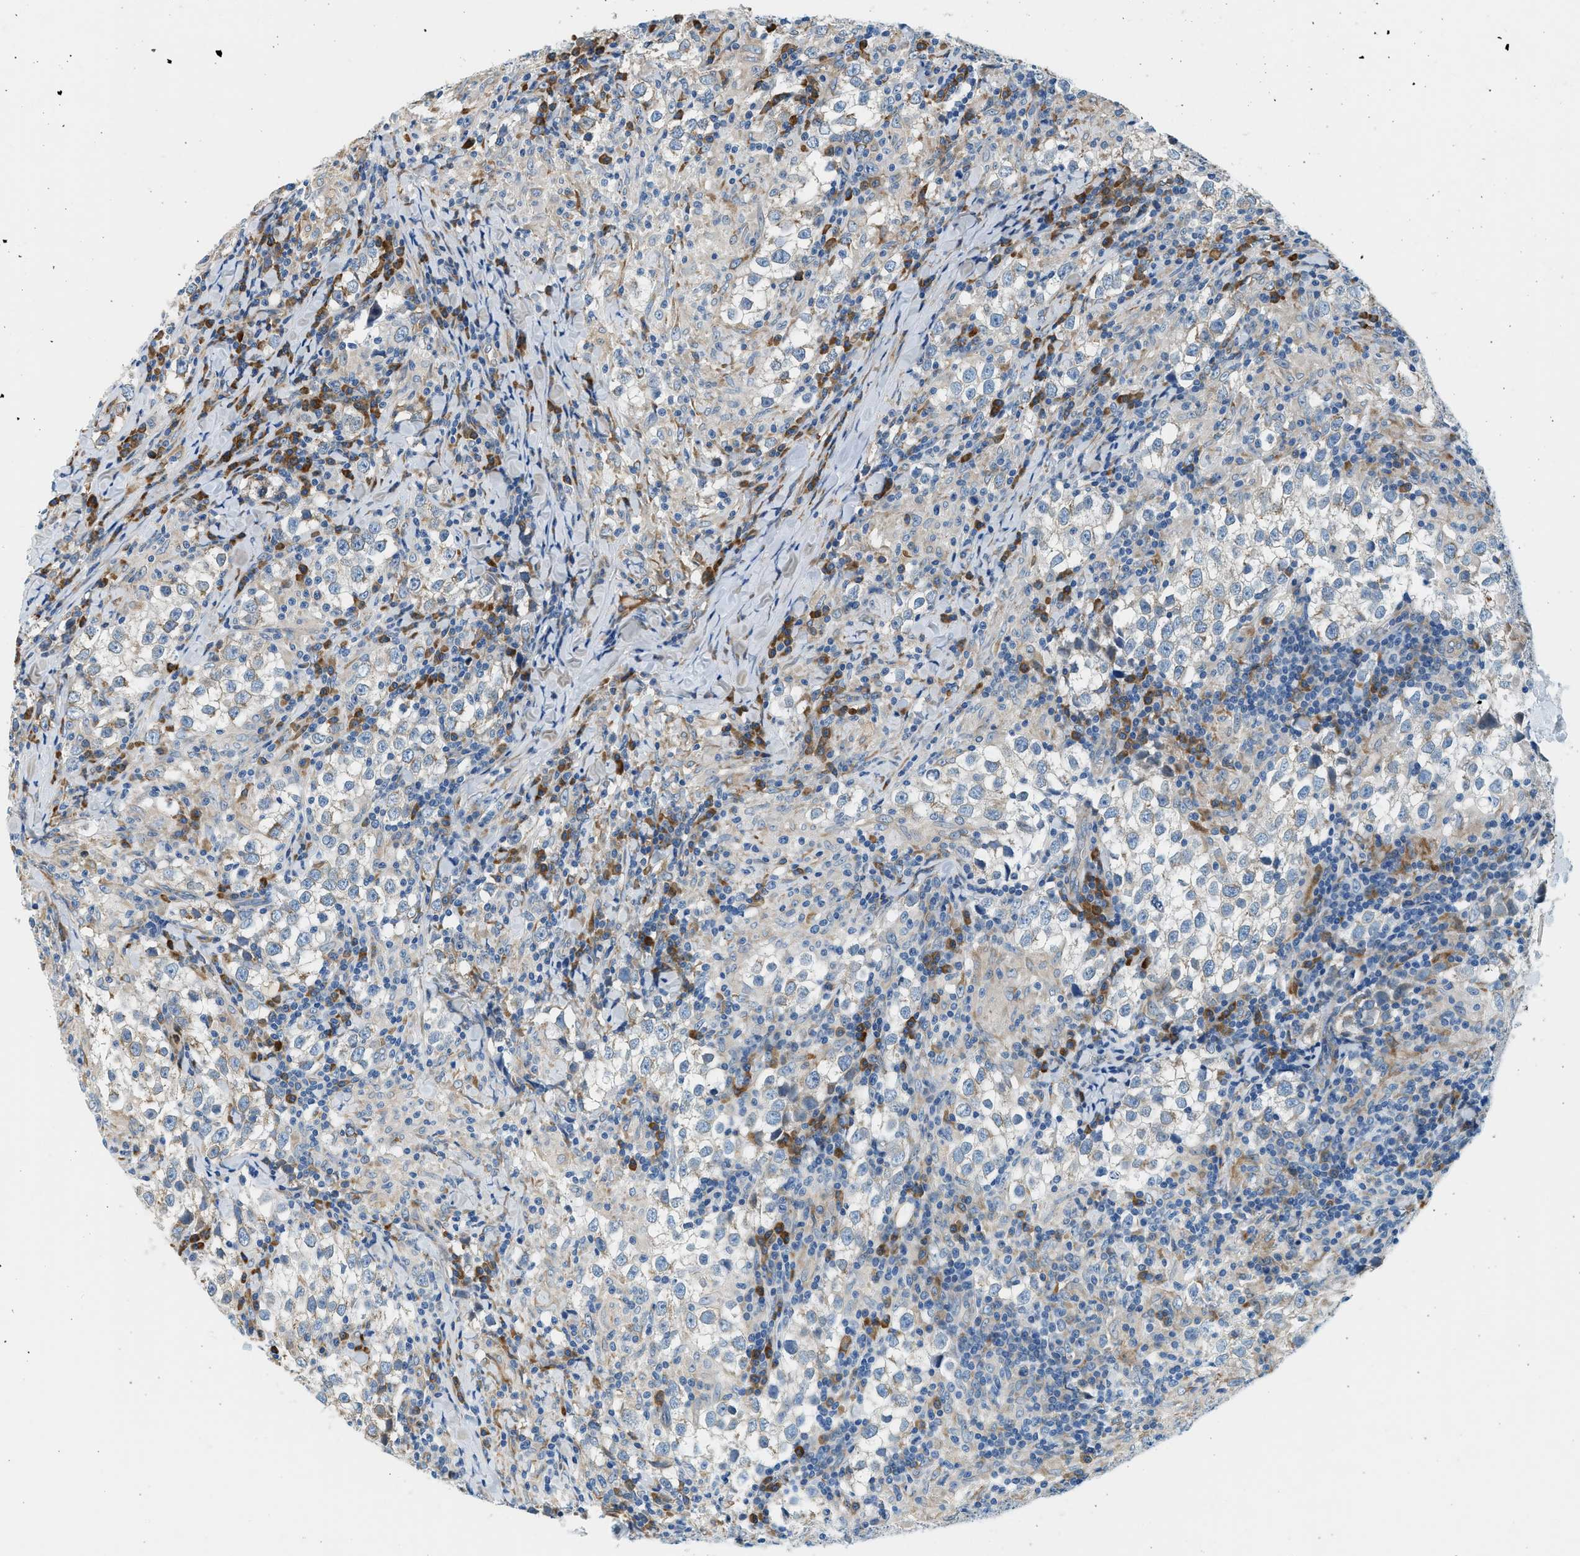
{"staining": {"intensity": "weak", "quantity": "<25%", "location": "cytoplasmic/membranous"}, "tissue": "testis cancer", "cell_type": "Tumor cells", "image_type": "cancer", "snomed": [{"axis": "morphology", "description": "Seminoma, NOS"}, {"axis": "morphology", "description": "Carcinoma, Embryonal, NOS"}, {"axis": "topography", "description": "Testis"}], "caption": "Human testis cancer stained for a protein using immunohistochemistry exhibits no expression in tumor cells.", "gene": "CNTN6", "patient": {"sex": "male", "age": 36}}